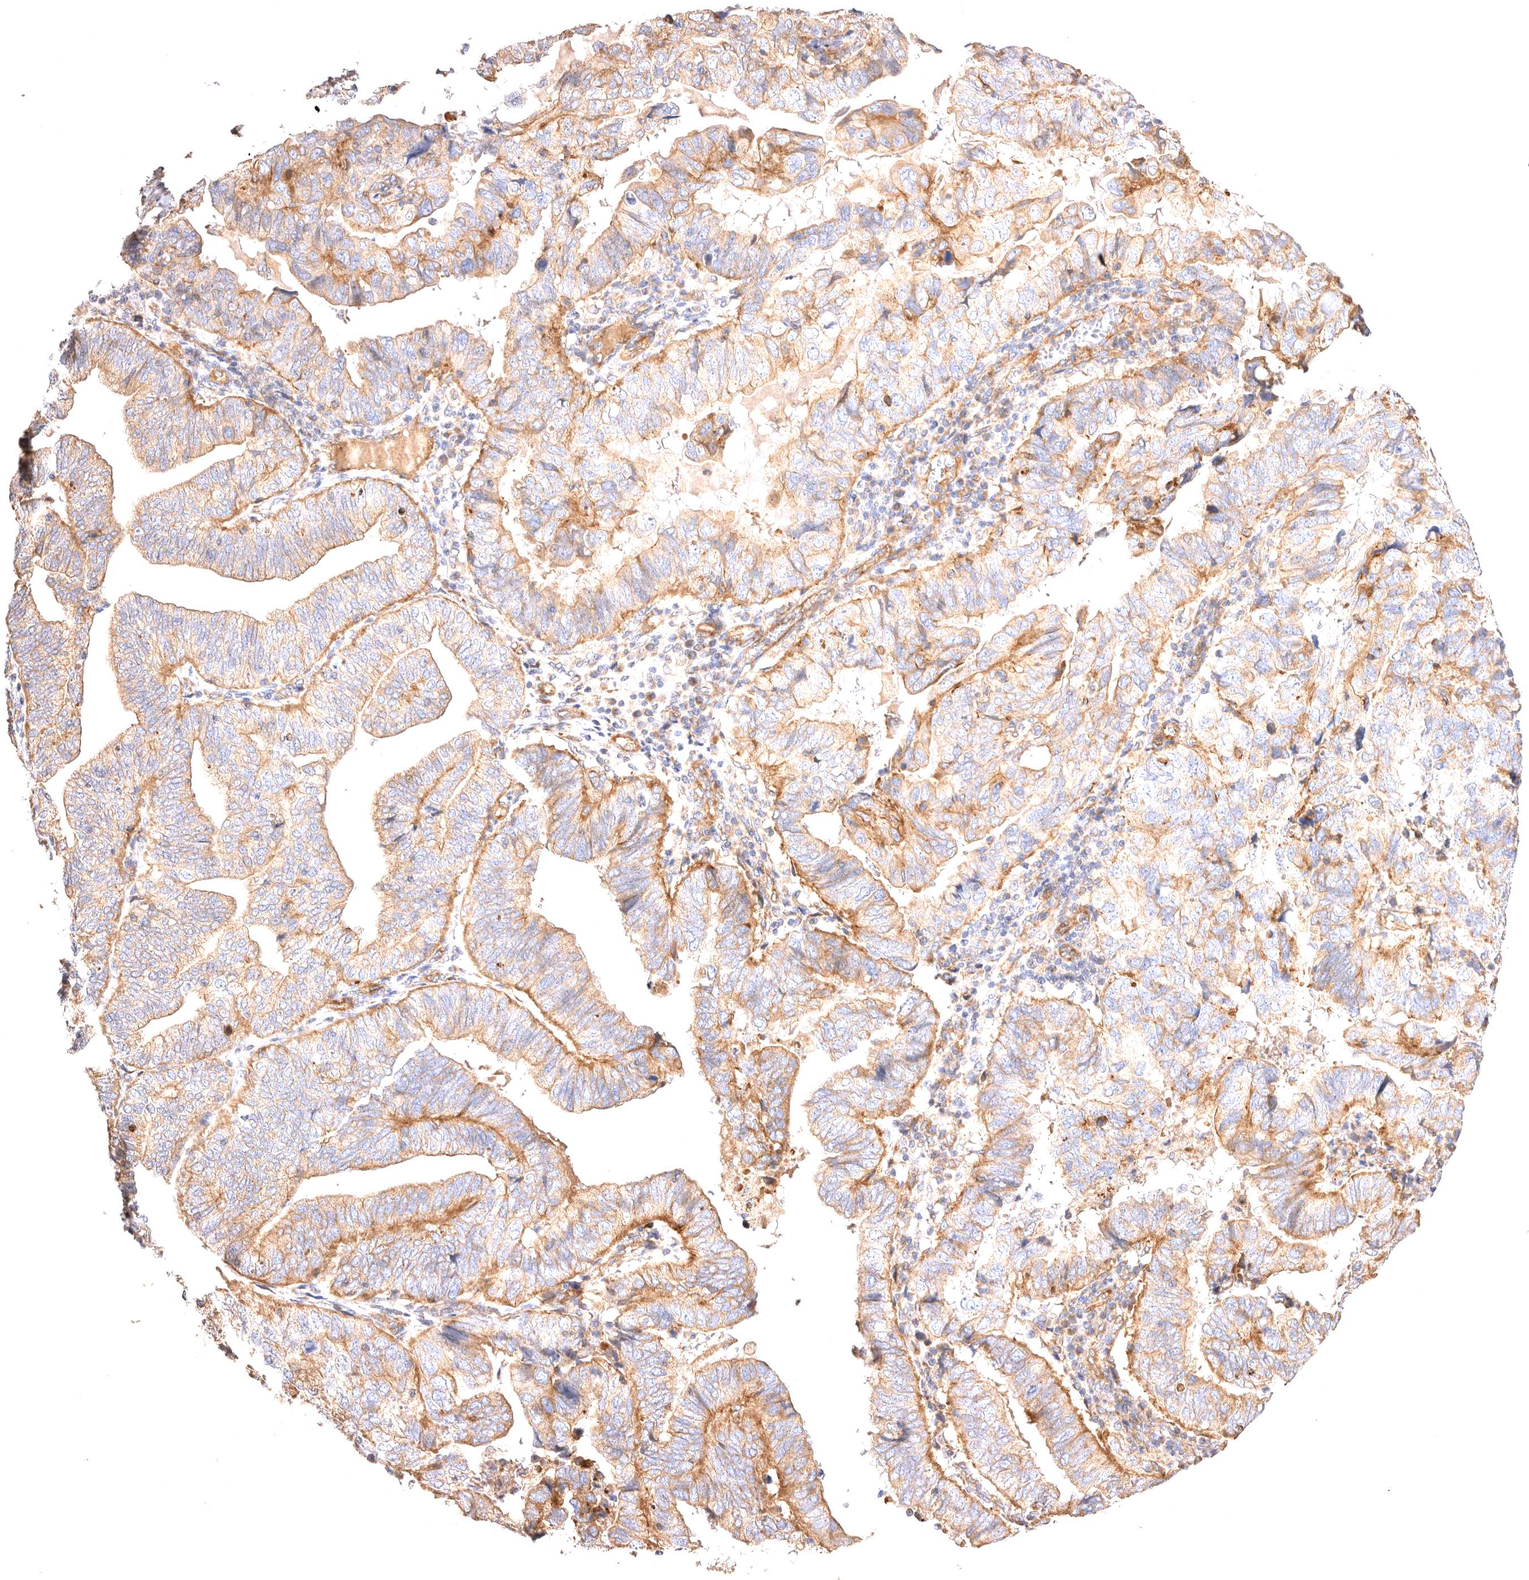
{"staining": {"intensity": "moderate", "quantity": ">75%", "location": "cytoplasmic/membranous"}, "tissue": "endometrial cancer", "cell_type": "Tumor cells", "image_type": "cancer", "snomed": [{"axis": "morphology", "description": "Adenocarcinoma, NOS"}, {"axis": "topography", "description": "Uterus"}], "caption": "Protein analysis of endometrial adenocarcinoma tissue demonstrates moderate cytoplasmic/membranous positivity in approximately >75% of tumor cells.", "gene": "VPS45", "patient": {"sex": "female", "age": 77}}